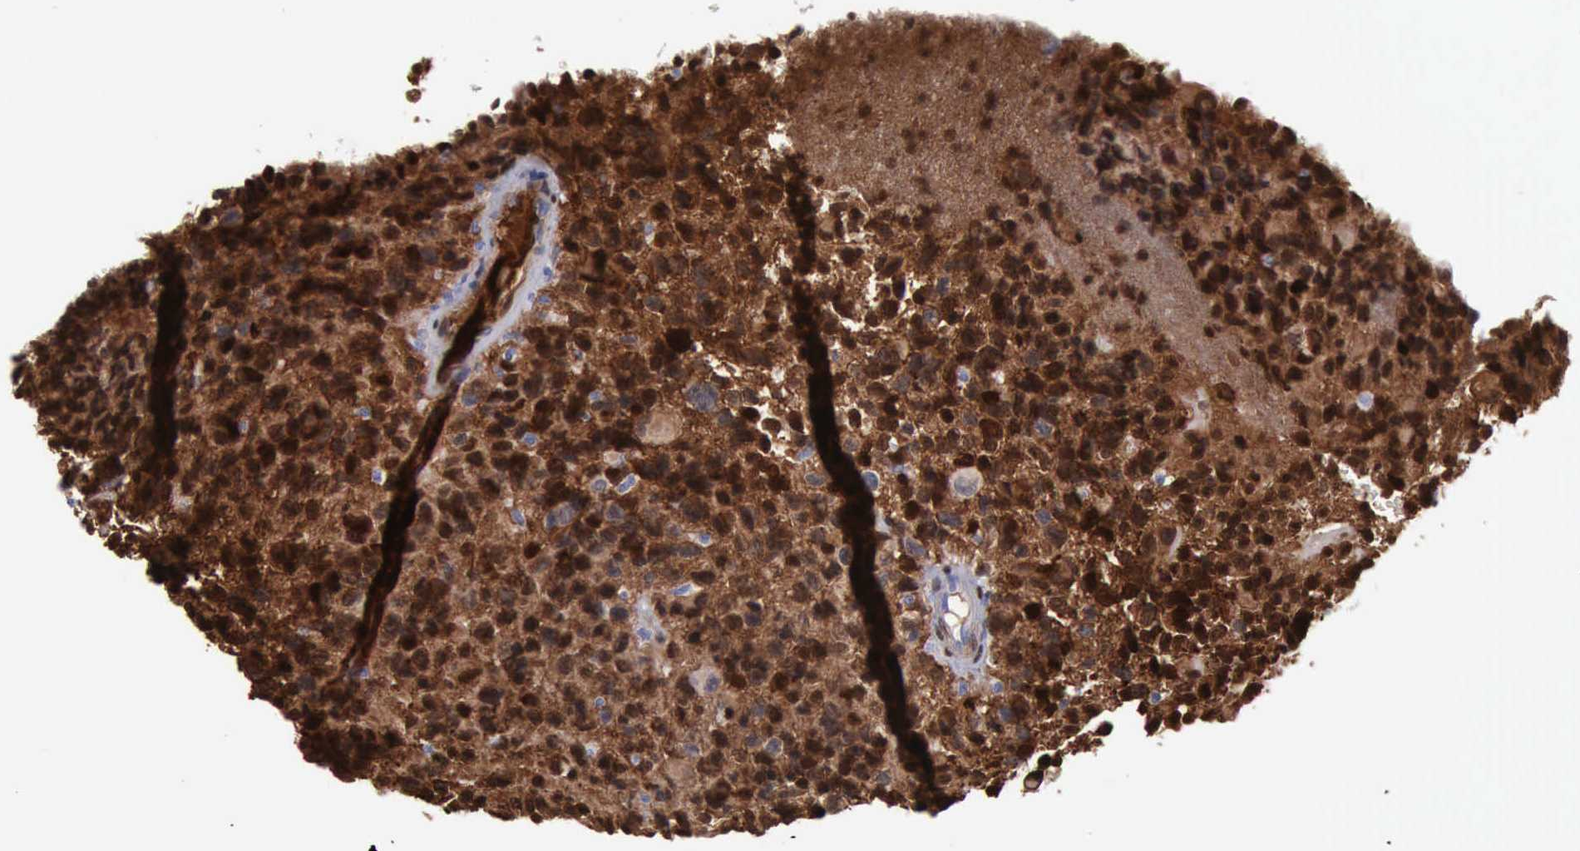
{"staining": {"intensity": "strong", "quantity": ">75%", "location": "cytoplasmic/membranous,nuclear"}, "tissue": "glioma", "cell_type": "Tumor cells", "image_type": "cancer", "snomed": [{"axis": "morphology", "description": "Glioma, malignant, High grade"}, {"axis": "topography", "description": "Brain"}], "caption": "Immunohistochemical staining of high-grade glioma (malignant) demonstrates high levels of strong cytoplasmic/membranous and nuclear staining in about >75% of tumor cells. The protein of interest is shown in brown color, while the nuclei are stained blue.", "gene": "FHL1", "patient": {"sex": "male", "age": 77}}